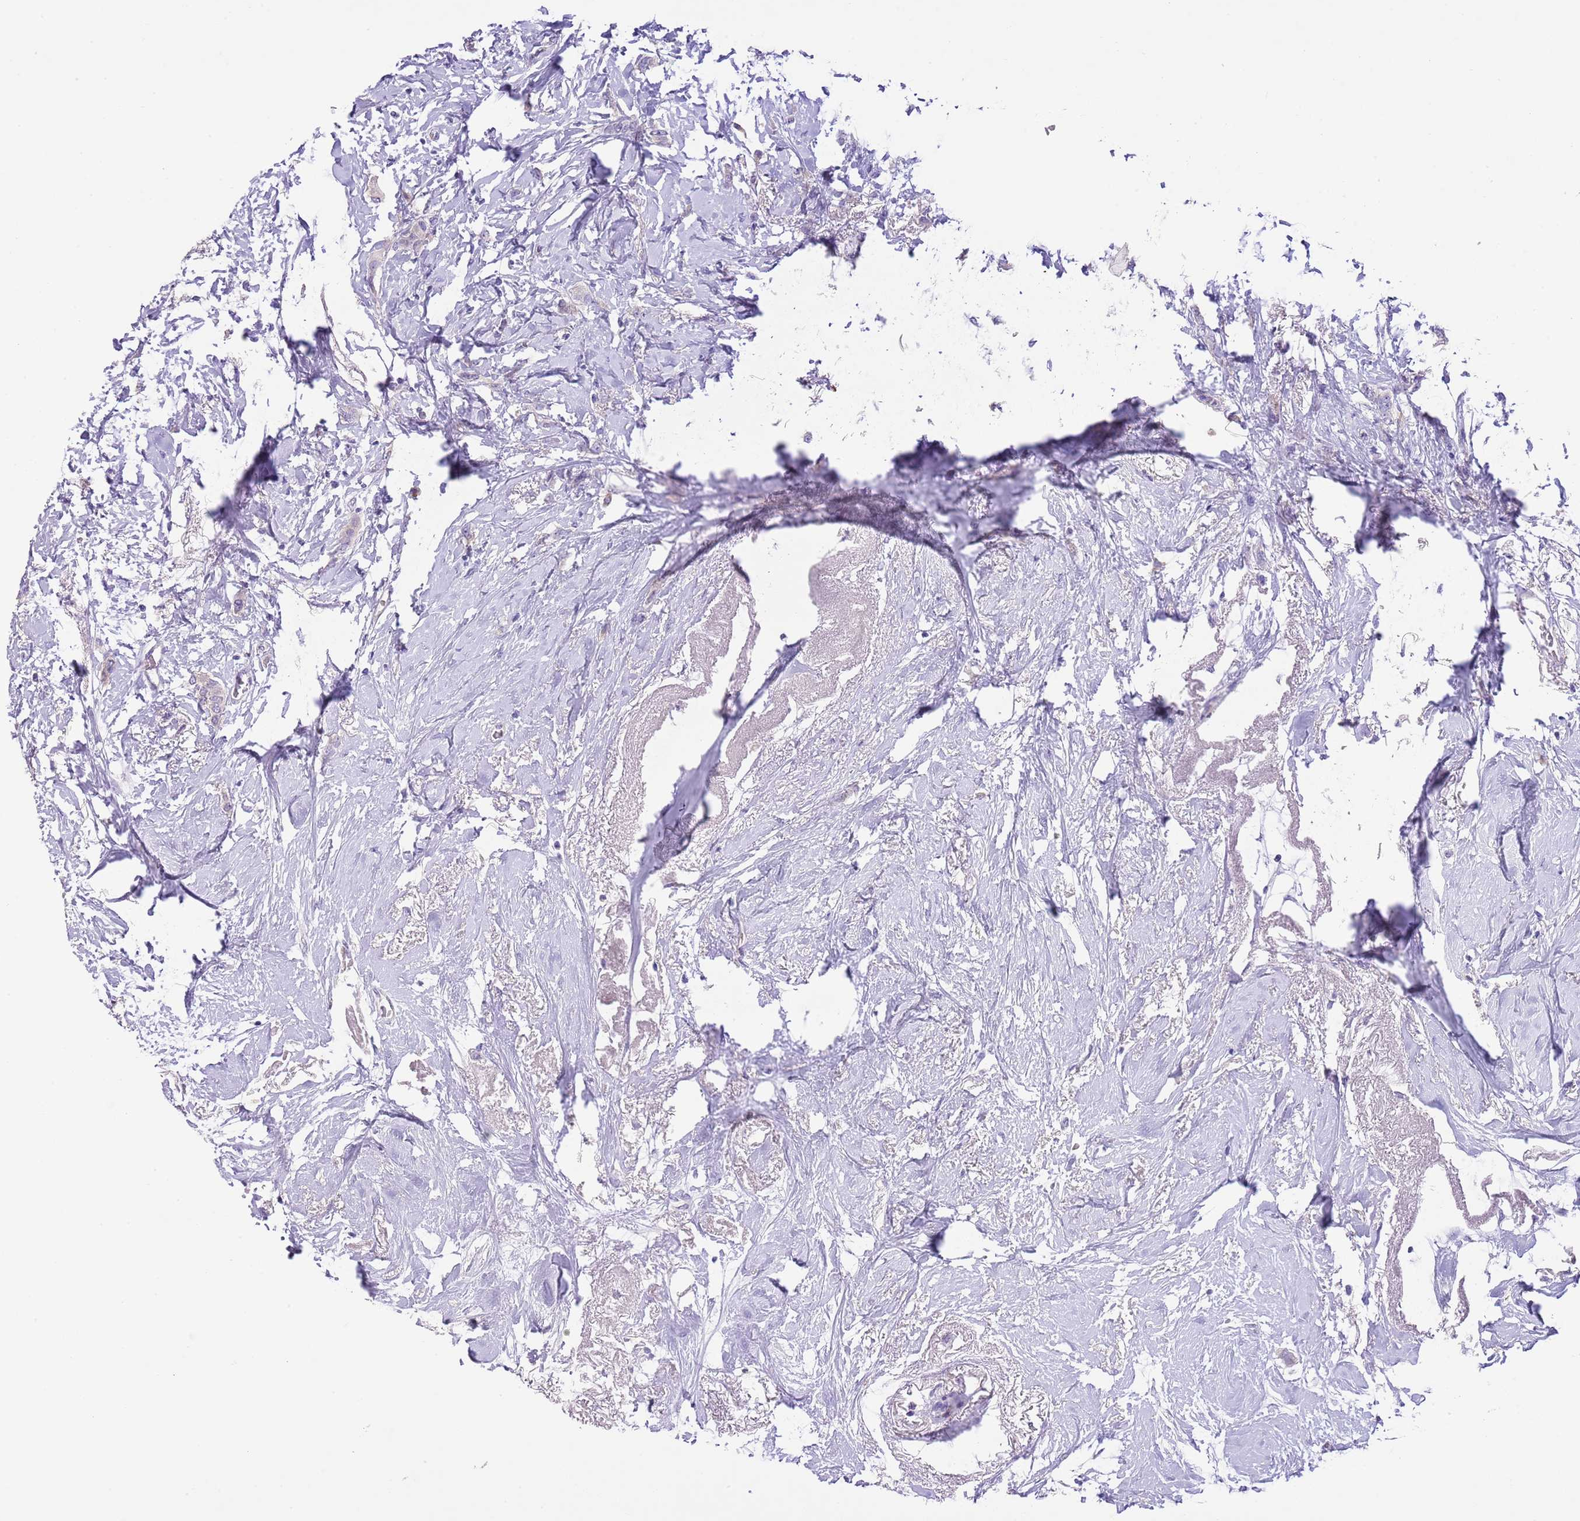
{"staining": {"intensity": "negative", "quantity": "none", "location": "none"}, "tissue": "breast cancer", "cell_type": "Tumor cells", "image_type": "cancer", "snomed": [{"axis": "morphology", "description": "Duct carcinoma"}, {"axis": "topography", "description": "Breast"}], "caption": "An image of human invasive ductal carcinoma (breast) is negative for staining in tumor cells.", "gene": "CLEC2A", "patient": {"sex": "female", "age": 72}}